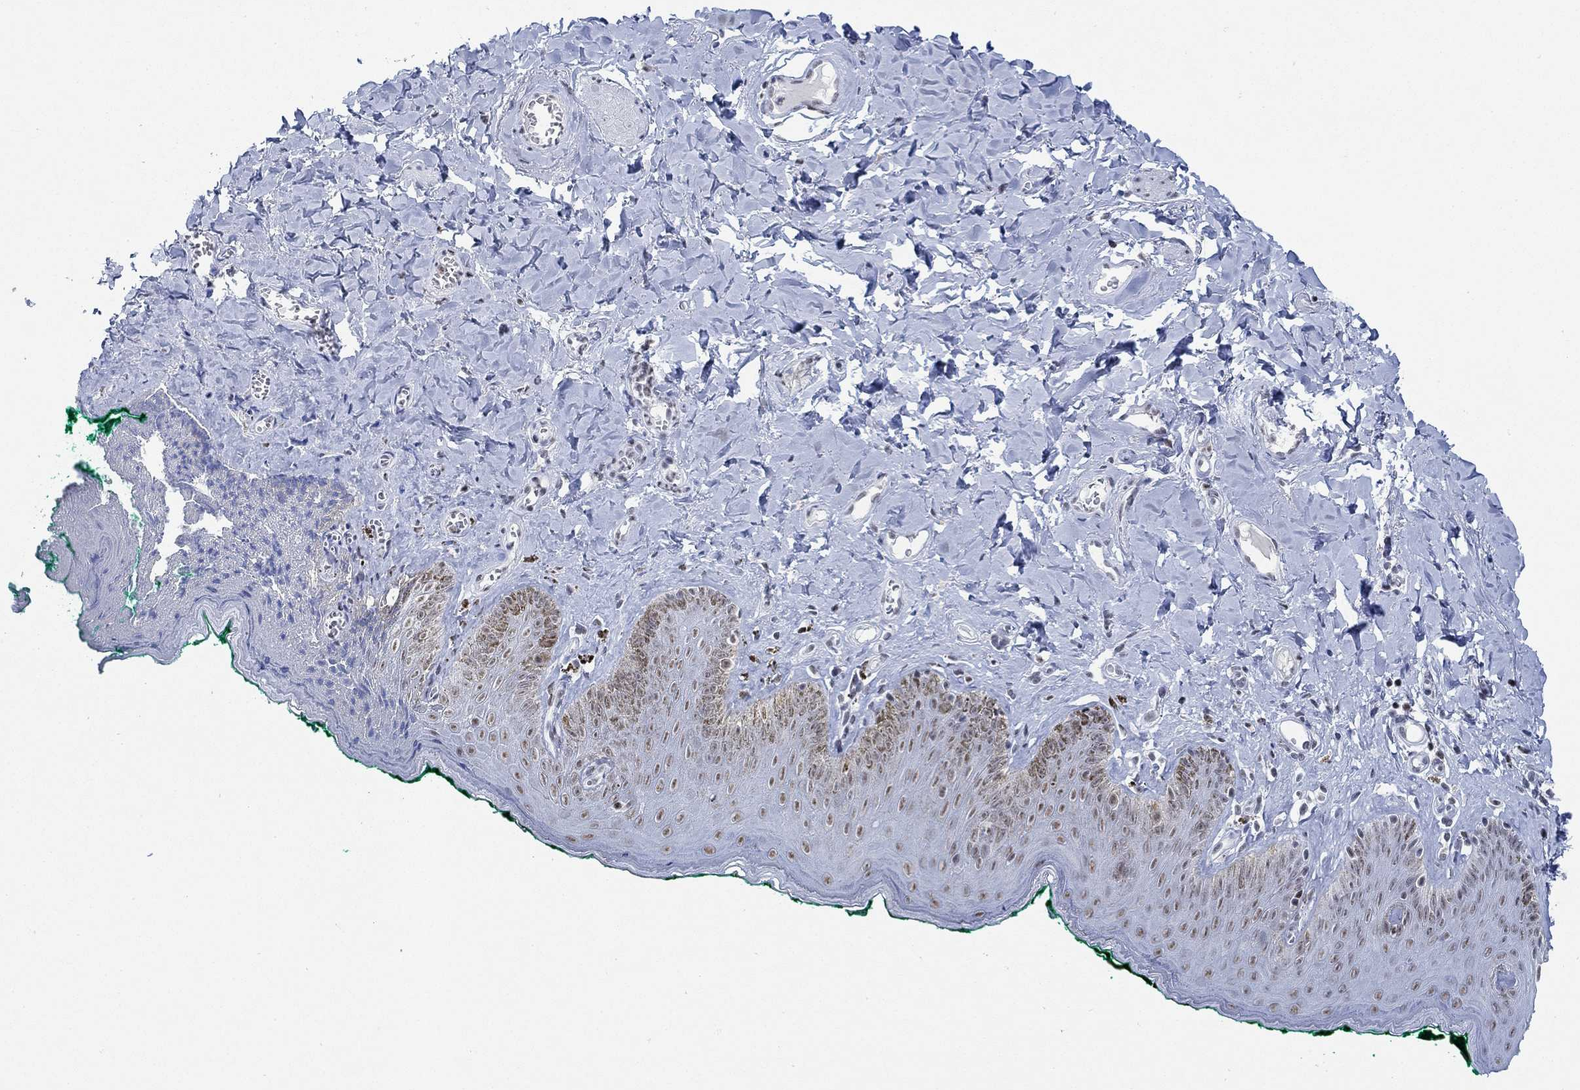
{"staining": {"intensity": "weak", "quantity": "25%-75%", "location": "nuclear"}, "tissue": "skin", "cell_type": "Epidermal cells", "image_type": "normal", "snomed": [{"axis": "morphology", "description": "Normal tissue, NOS"}, {"axis": "topography", "description": "Vulva"}], "caption": "Protein expression analysis of benign skin reveals weak nuclear positivity in approximately 25%-75% of epidermal cells.", "gene": "PPP1R17", "patient": {"sex": "female", "age": 66}}